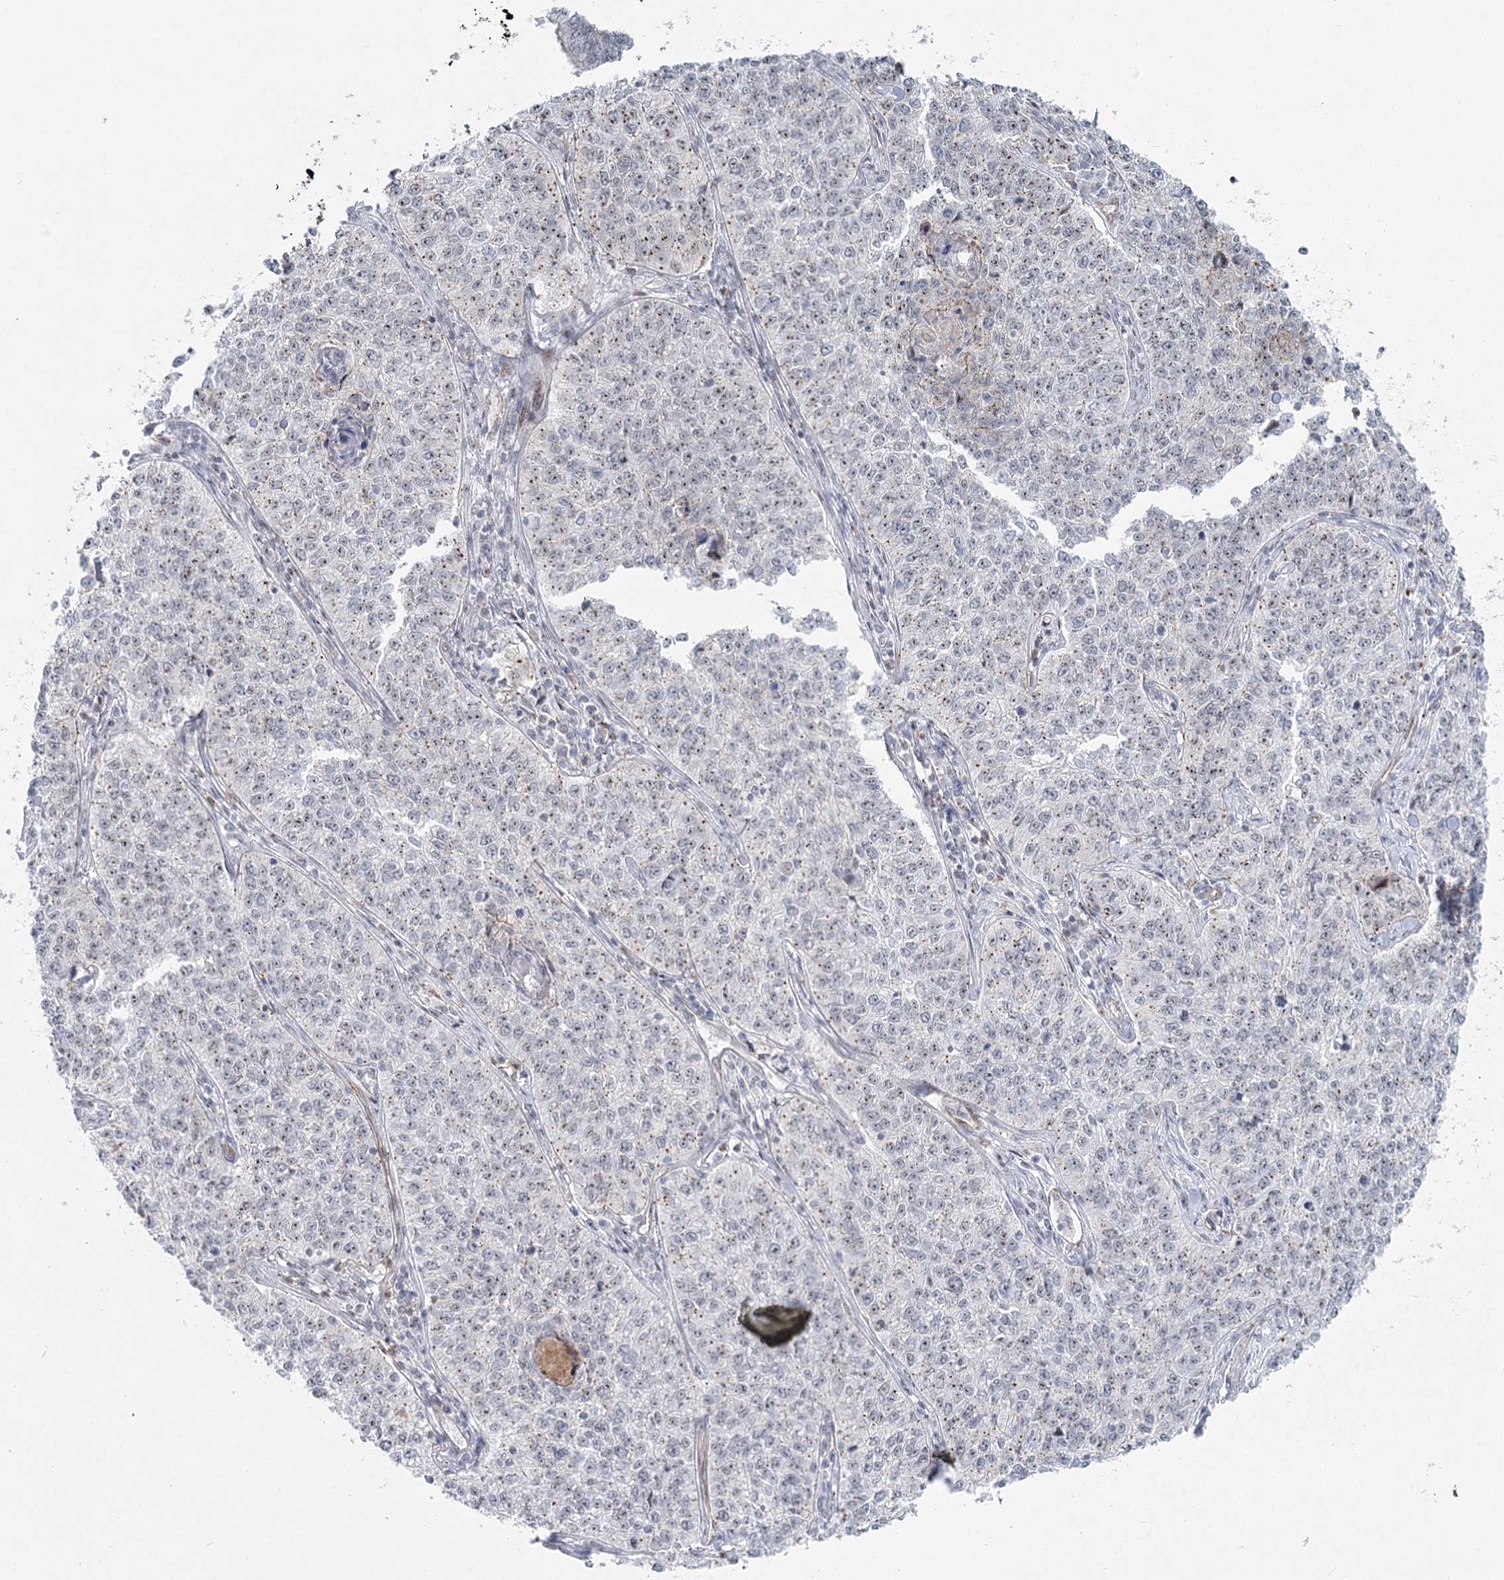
{"staining": {"intensity": "moderate", "quantity": "<25%", "location": "cytoplasmic/membranous,nuclear"}, "tissue": "cervical cancer", "cell_type": "Tumor cells", "image_type": "cancer", "snomed": [{"axis": "morphology", "description": "Squamous cell carcinoma, NOS"}, {"axis": "topography", "description": "Cervix"}], "caption": "Immunohistochemistry (IHC) image of human cervical cancer stained for a protein (brown), which demonstrates low levels of moderate cytoplasmic/membranous and nuclear positivity in approximately <25% of tumor cells.", "gene": "ABHD8", "patient": {"sex": "female", "age": 35}}